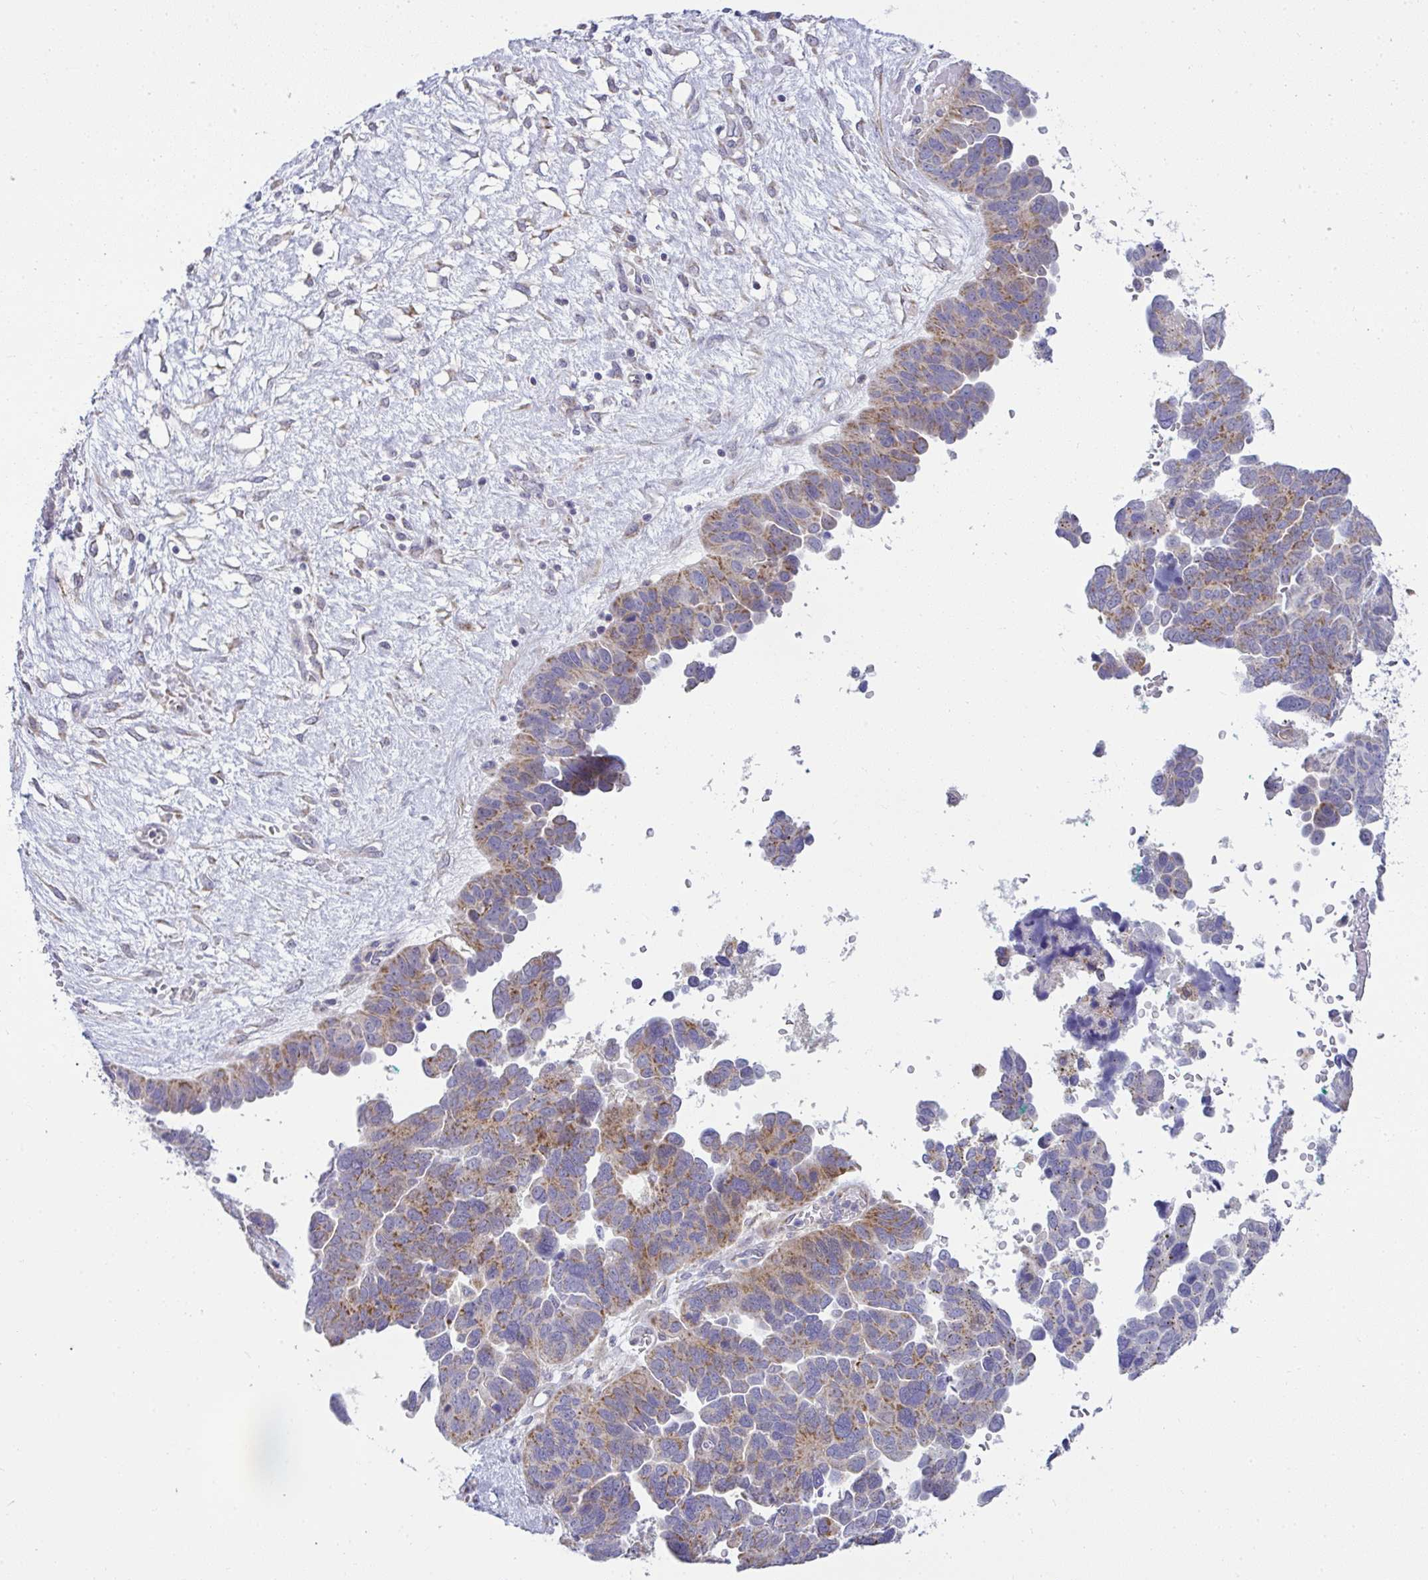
{"staining": {"intensity": "moderate", "quantity": "25%-75%", "location": "cytoplasmic/membranous"}, "tissue": "ovarian cancer", "cell_type": "Tumor cells", "image_type": "cancer", "snomed": [{"axis": "morphology", "description": "Cystadenocarcinoma, serous, NOS"}, {"axis": "topography", "description": "Ovary"}], "caption": "Tumor cells show medium levels of moderate cytoplasmic/membranous positivity in about 25%-75% of cells in human ovarian cancer (serous cystadenocarcinoma).", "gene": "SRRM4", "patient": {"sex": "female", "age": 64}}